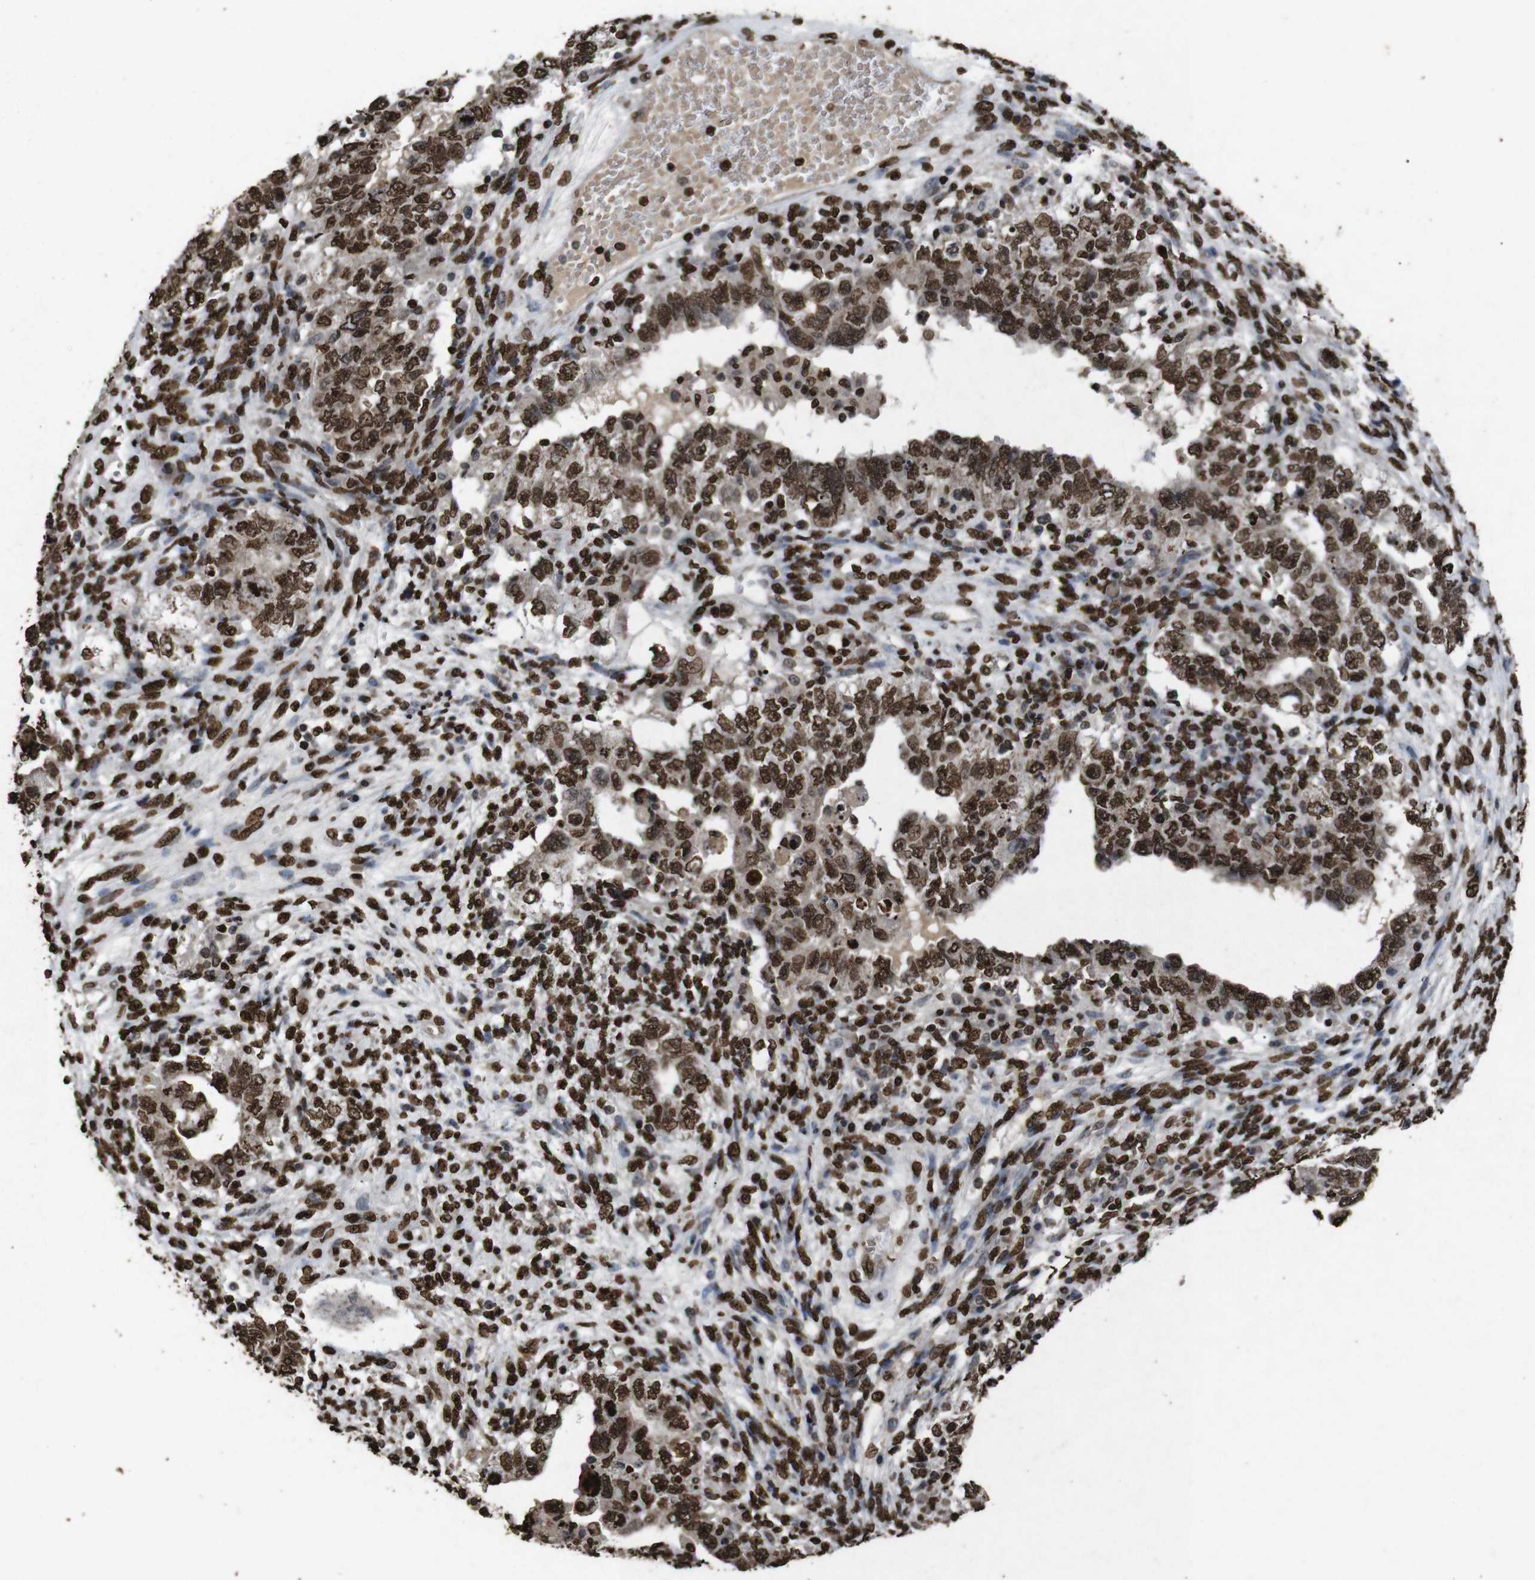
{"staining": {"intensity": "strong", "quantity": ">75%", "location": "cytoplasmic/membranous,nuclear"}, "tissue": "testis cancer", "cell_type": "Tumor cells", "image_type": "cancer", "snomed": [{"axis": "morphology", "description": "Carcinoma, Embryonal, NOS"}, {"axis": "topography", "description": "Testis"}], "caption": "Embryonal carcinoma (testis) stained for a protein shows strong cytoplasmic/membranous and nuclear positivity in tumor cells. (IHC, brightfield microscopy, high magnification).", "gene": "MDM2", "patient": {"sex": "male", "age": 26}}